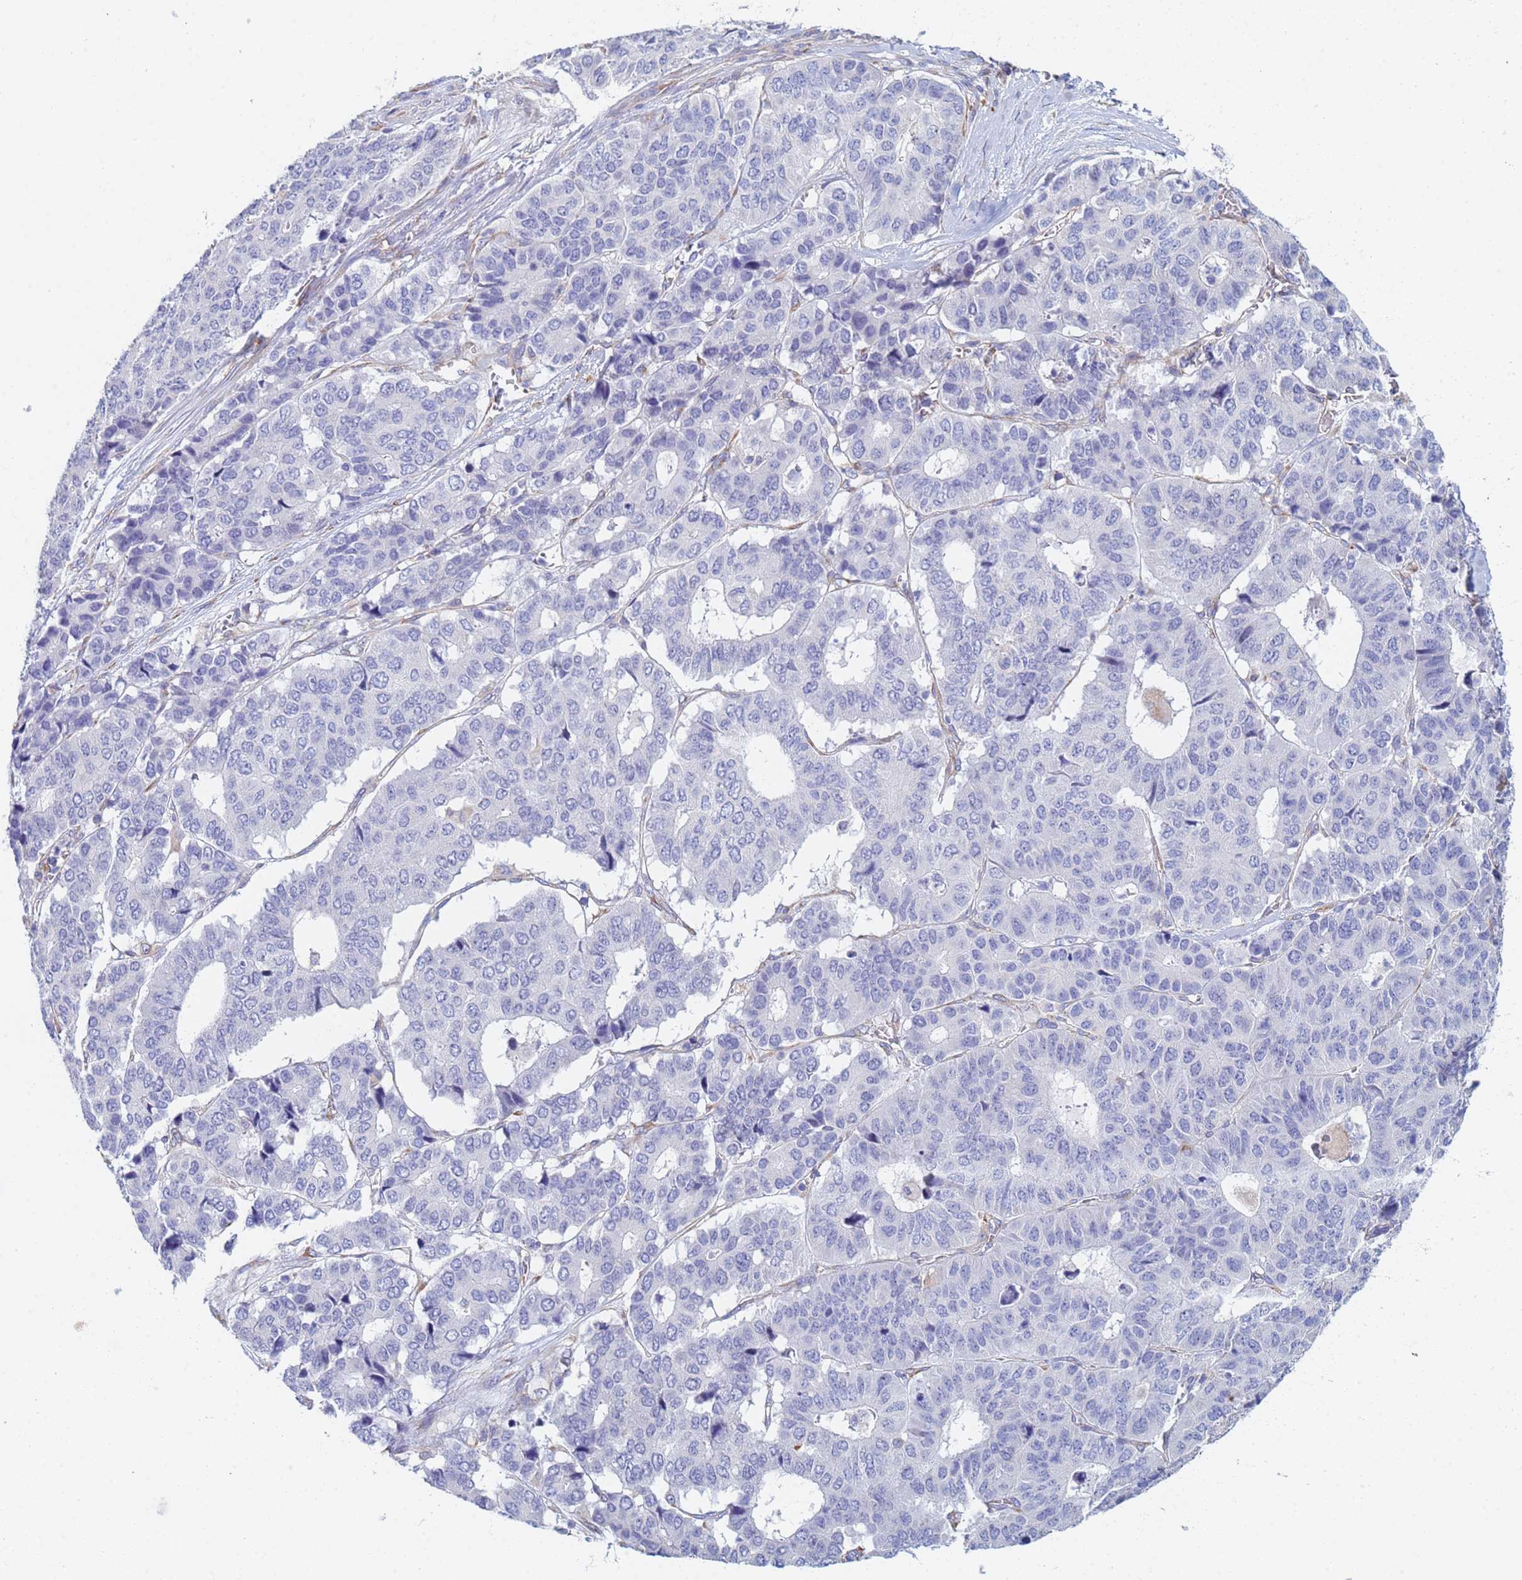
{"staining": {"intensity": "negative", "quantity": "none", "location": "none"}, "tissue": "pancreatic cancer", "cell_type": "Tumor cells", "image_type": "cancer", "snomed": [{"axis": "morphology", "description": "Adenocarcinoma, NOS"}, {"axis": "topography", "description": "Pancreas"}], "caption": "Tumor cells show no significant expression in pancreatic adenocarcinoma. The staining was performed using DAB to visualize the protein expression in brown, while the nuclei were stained in blue with hematoxylin (Magnification: 20x).", "gene": "GDAP2", "patient": {"sex": "male", "age": 50}}